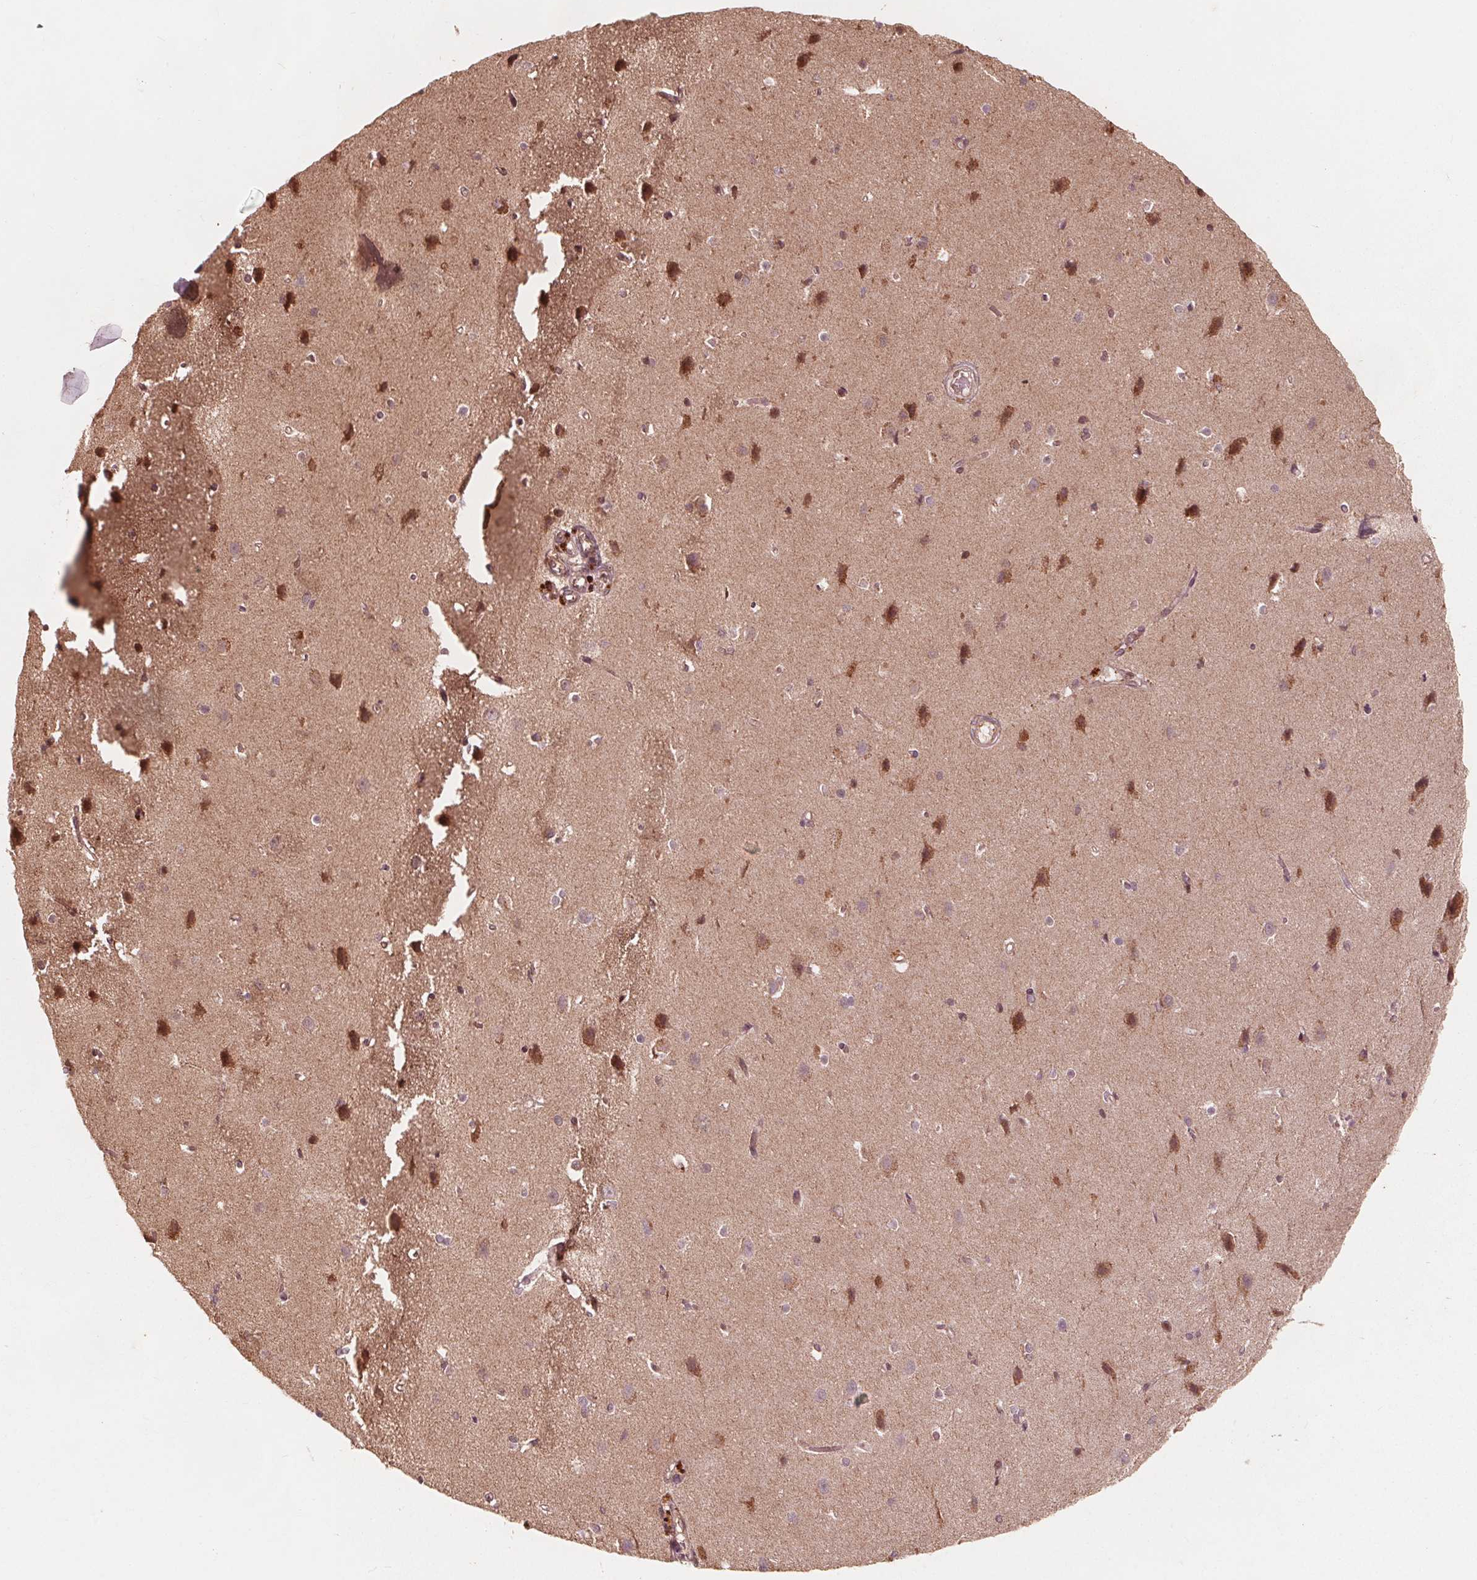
{"staining": {"intensity": "negative", "quantity": "none", "location": "none"}, "tissue": "cerebral cortex", "cell_type": "Endothelial cells", "image_type": "normal", "snomed": [{"axis": "morphology", "description": "Normal tissue, NOS"}, {"axis": "topography", "description": "Cerebral cortex"}], "caption": "This image is of unremarkable cerebral cortex stained with immunohistochemistry (IHC) to label a protein in brown with the nuclei are counter-stained blue. There is no staining in endothelial cells. (Stains: DAB (3,3'-diaminobenzidine) immunohistochemistry (IHC) with hematoxylin counter stain, Microscopy: brightfield microscopy at high magnification).", "gene": "AIP", "patient": {"sex": "male", "age": 37}}